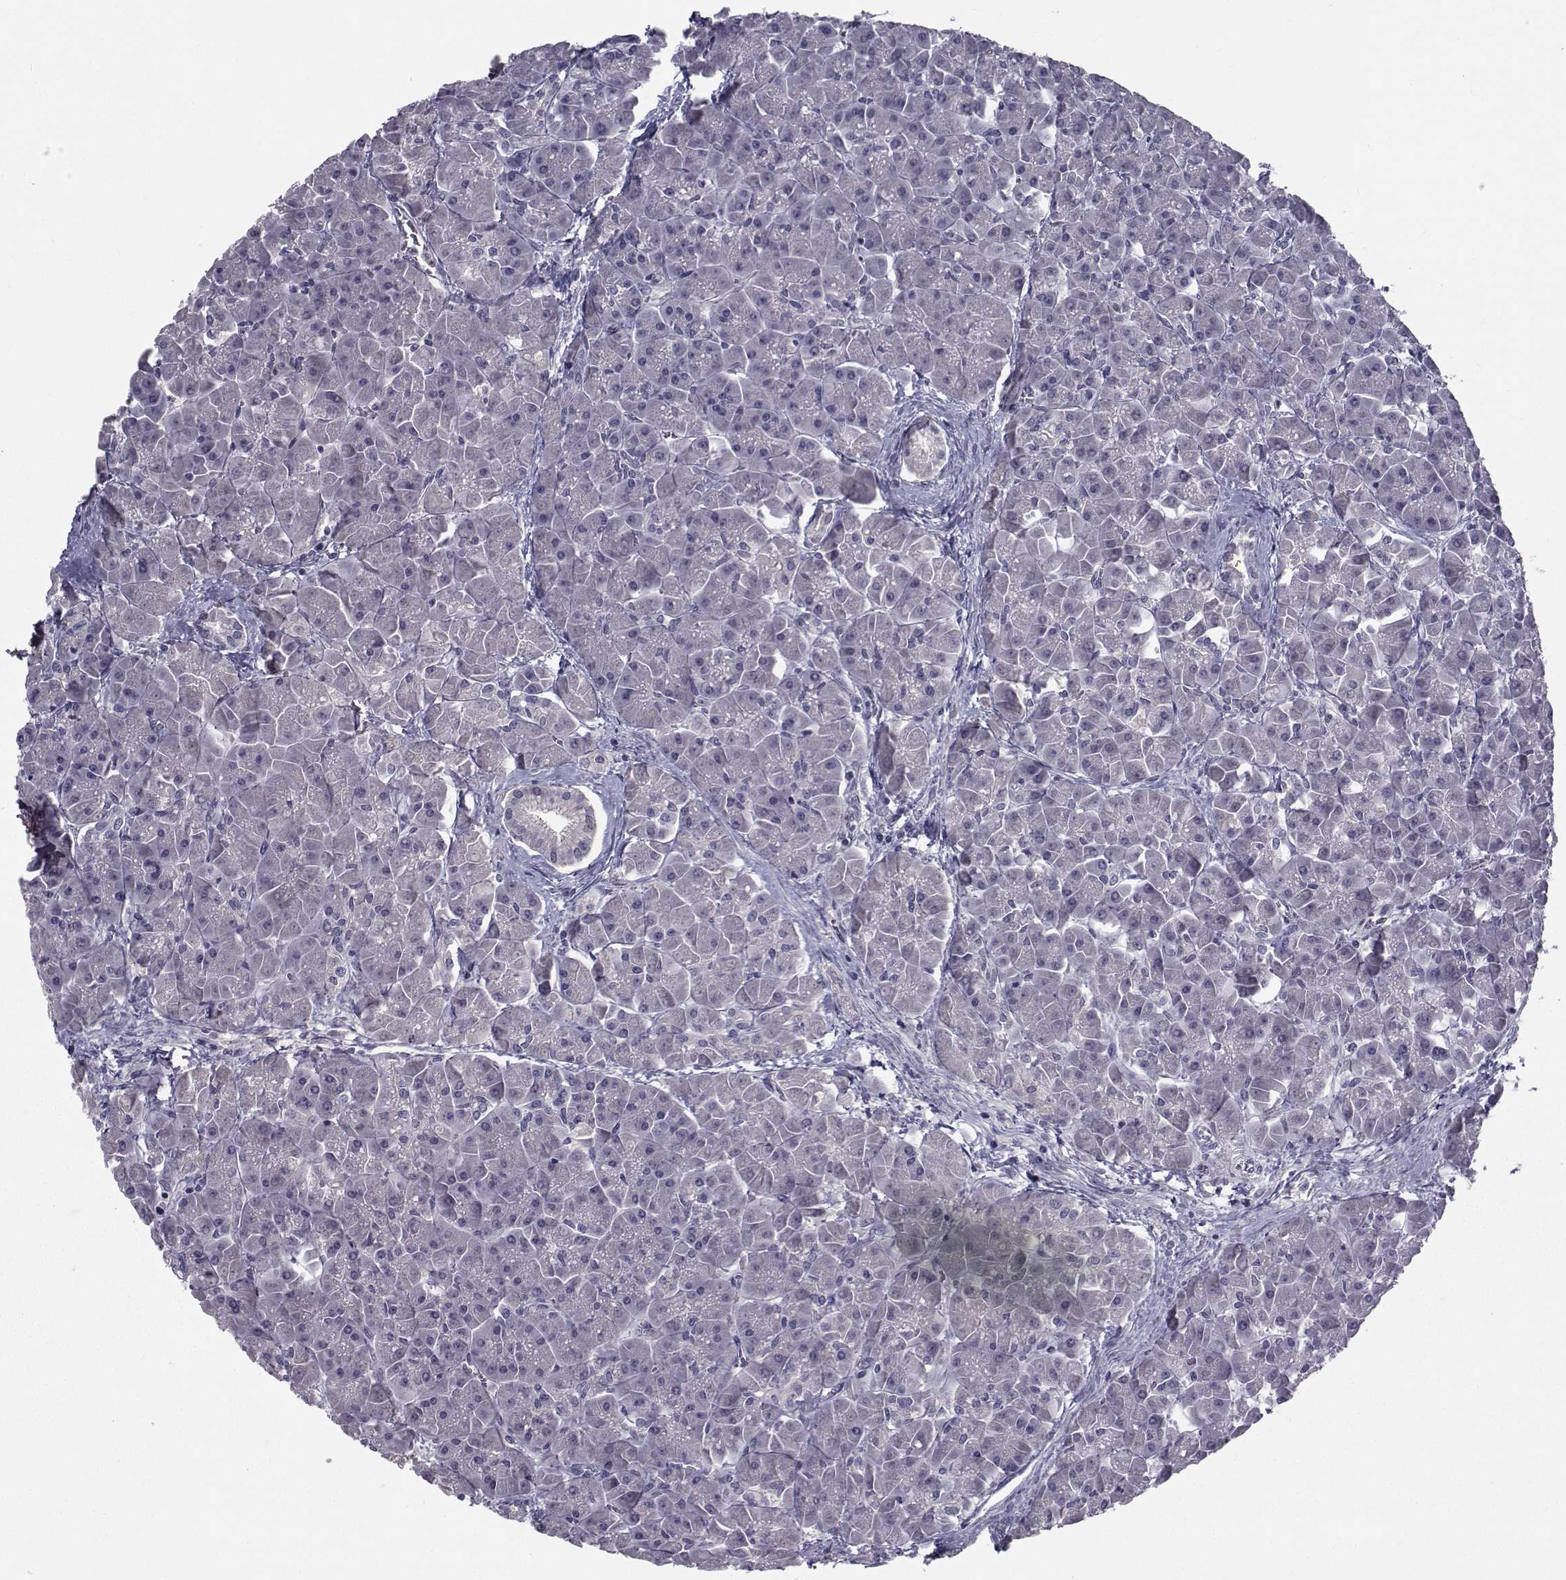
{"staining": {"intensity": "negative", "quantity": "none", "location": "none"}, "tissue": "pancreas", "cell_type": "Exocrine glandular cells", "image_type": "normal", "snomed": [{"axis": "morphology", "description": "Normal tissue, NOS"}, {"axis": "topography", "description": "Pancreas"}], "caption": "Immunohistochemistry (IHC) histopathology image of normal human pancreas stained for a protein (brown), which displays no expression in exocrine glandular cells.", "gene": "TNFRSF11B", "patient": {"sex": "male", "age": 70}}